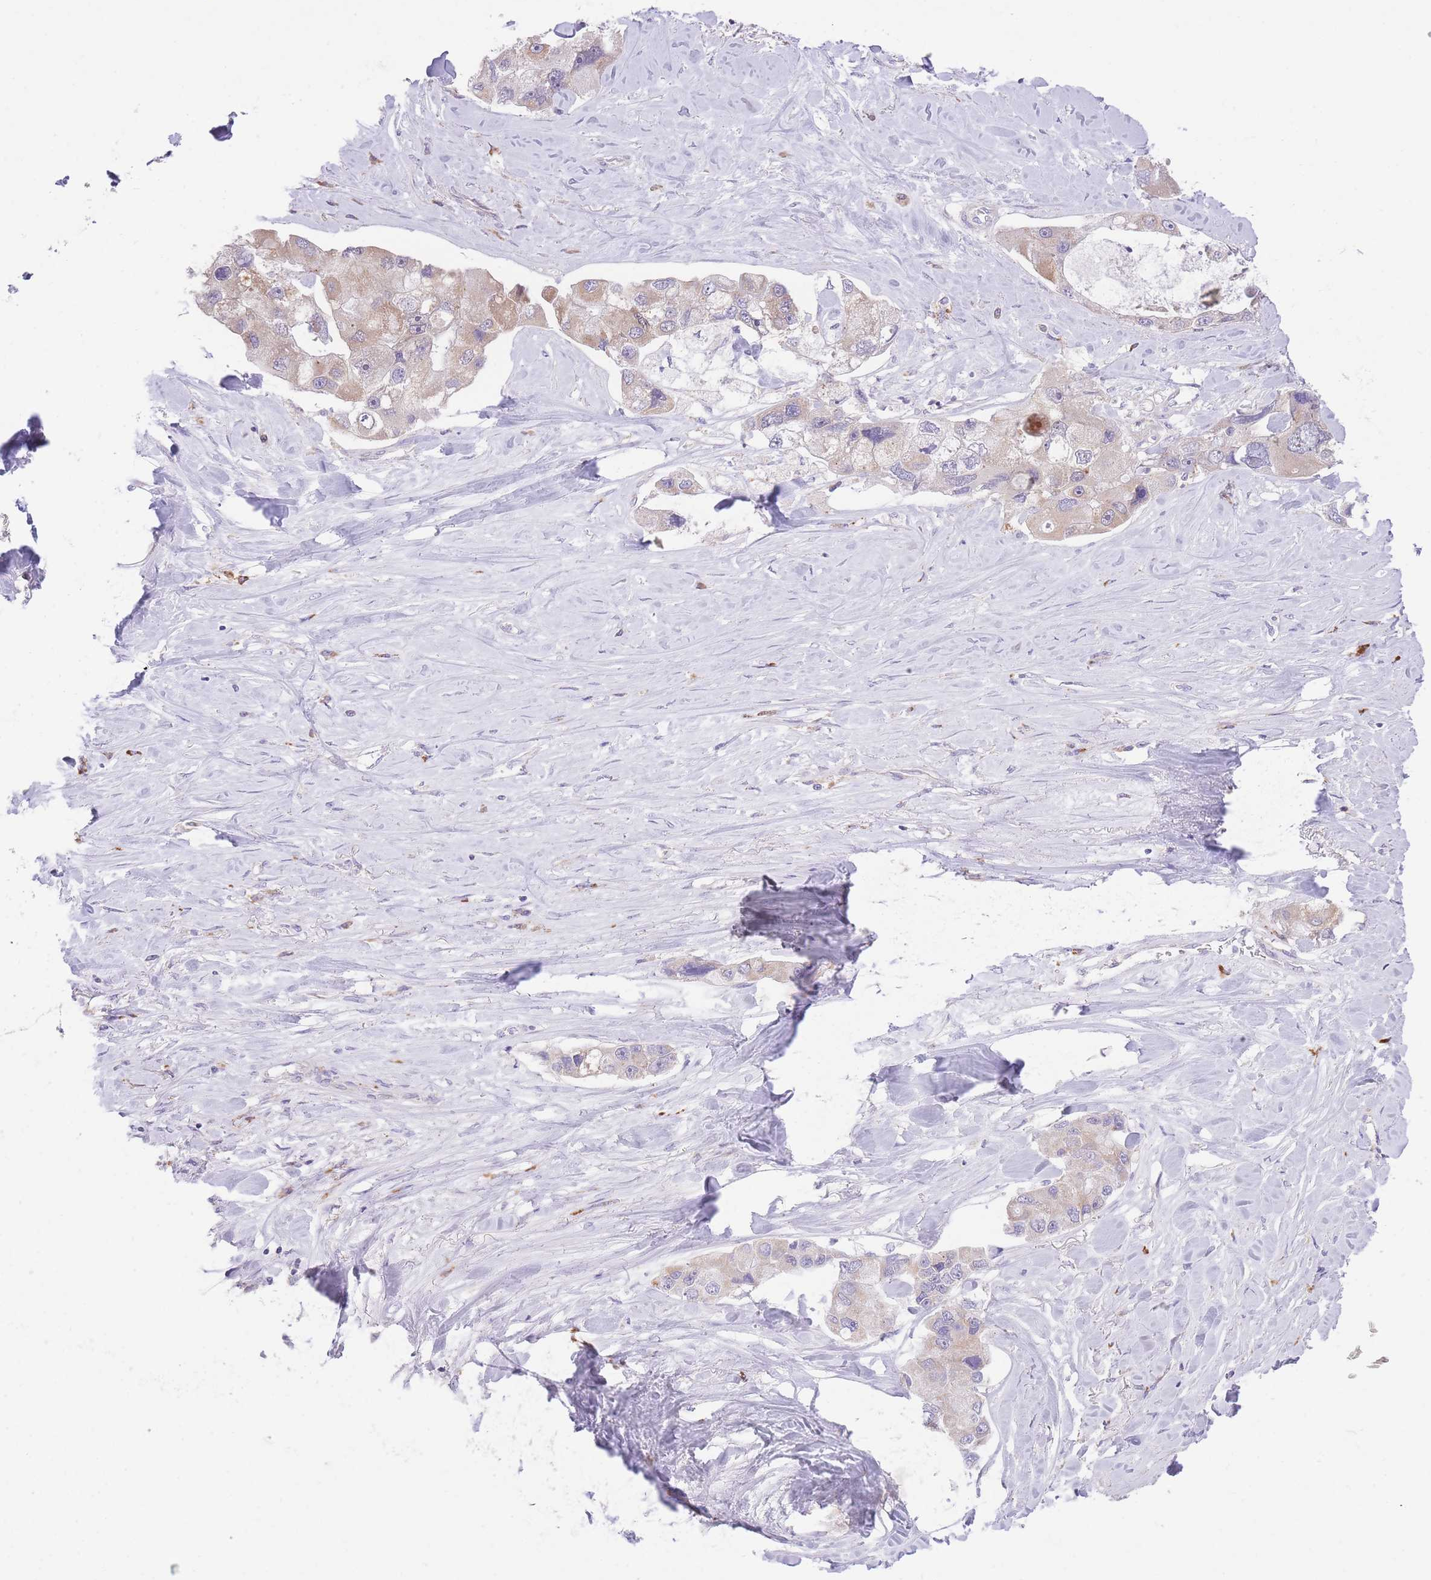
{"staining": {"intensity": "weak", "quantity": "25%-75%", "location": "cytoplasmic/membranous"}, "tissue": "lung cancer", "cell_type": "Tumor cells", "image_type": "cancer", "snomed": [{"axis": "morphology", "description": "Adenocarcinoma, NOS"}, {"axis": "topography", "description": "Lung"}], "caption": "The micrograph reveals a brown stain indicating the presence of a protein in the cytoplasmic/membranous of tumor cells in lung adenocarcinoma. Nuclei are stained in blue.", "gene": "BOLA2B", "patient": {"sex": "female", "age": 54}}